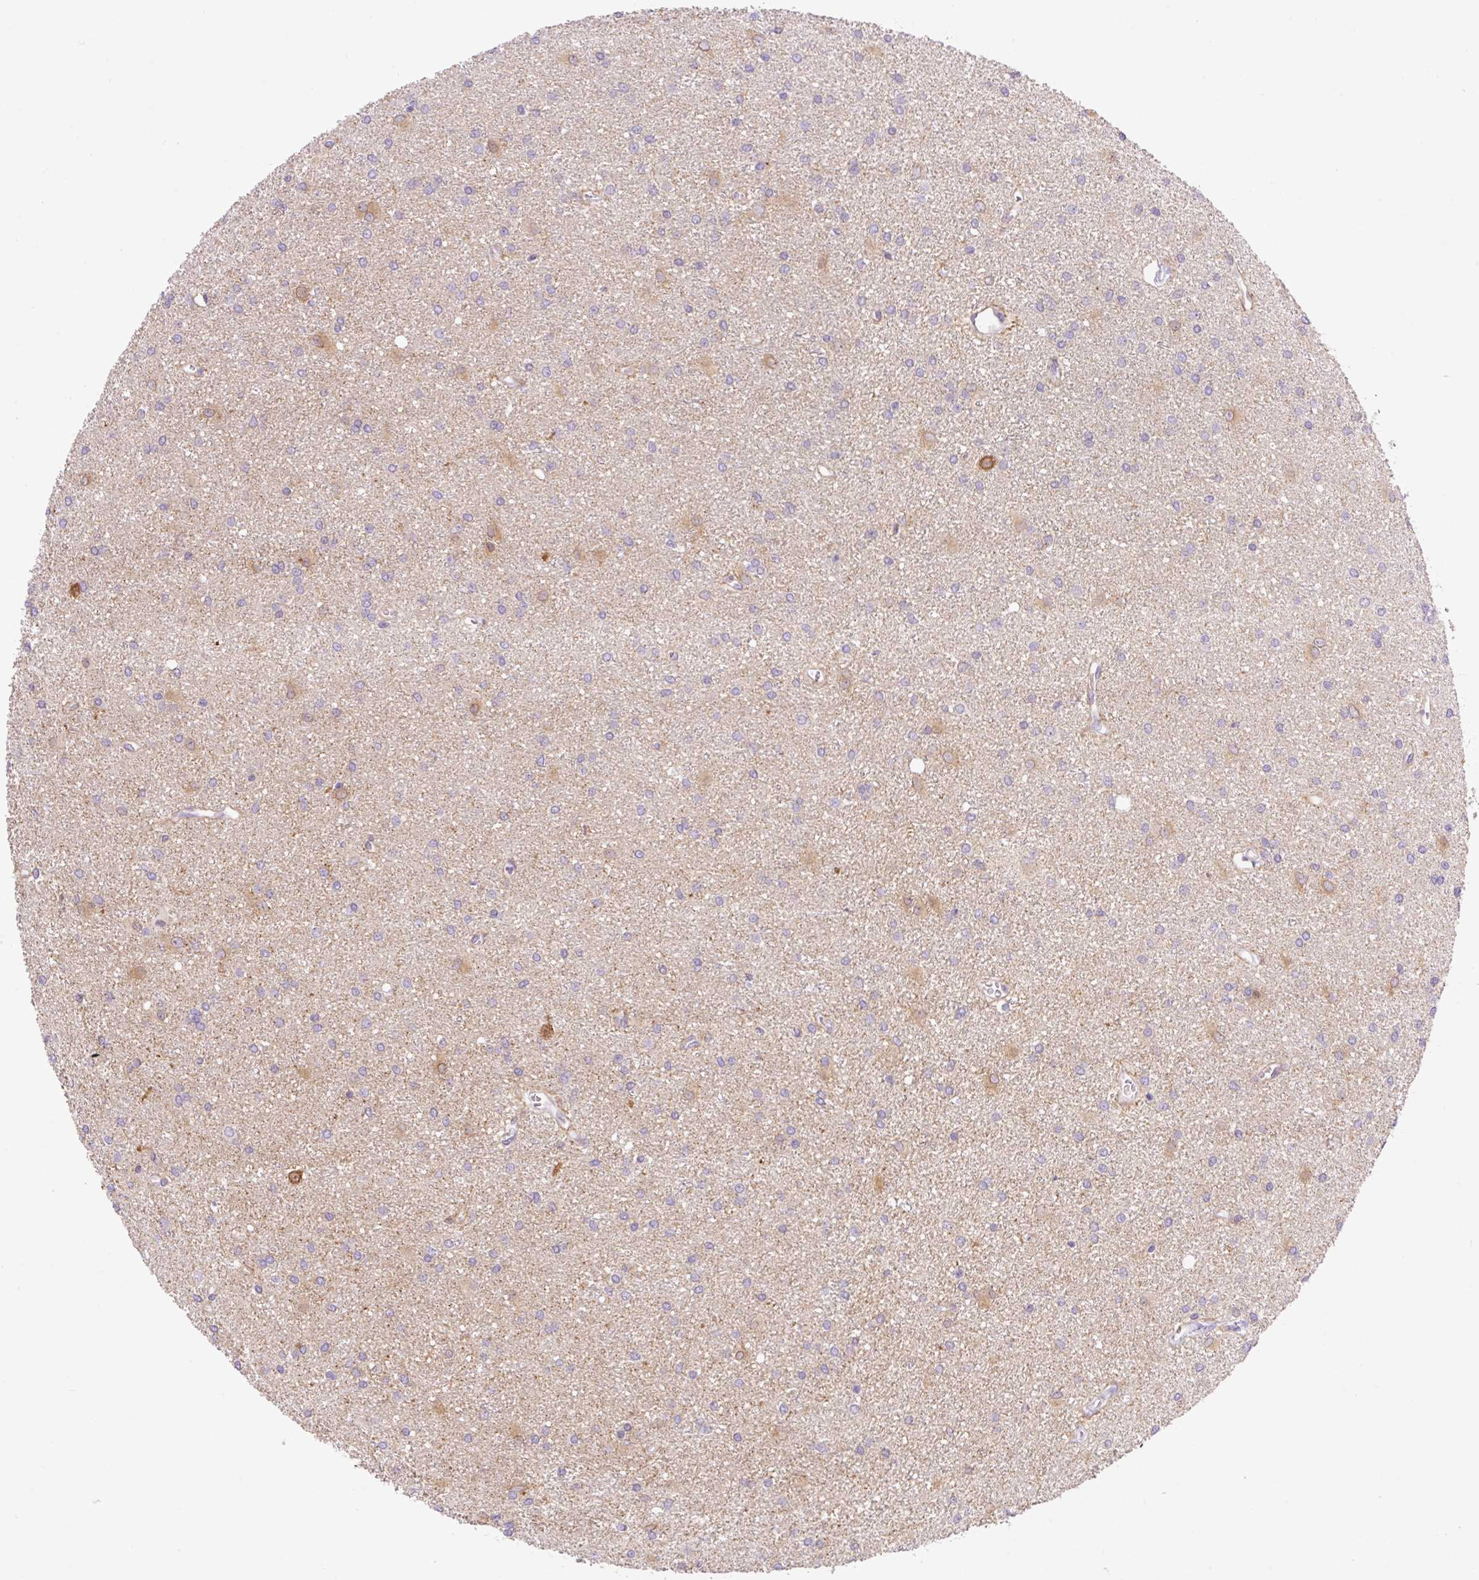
{"staining": {"intensity": "moderate", "quantity": "<25%", "location": "cytoplasmic/membranous"}, "tissue": "glioma", "cell_type": "Tumor cells", "image_type": "cancer", "snomed": [{"axis": "morphology", "description": "Glioma, malignant, High grade"}, {"axis": "topography", "description": "Brain"}], "caption": "Glioma tissue displays moderate cytoplasmic/membranous staining in about <25% of tumor cells, visualized by immunohistochemistry. (brown staining indicates protein expression, while blue staining denotes nuclei).", "gene": "CAMK2B", "patient": {"sex": "female", "age": 50}}